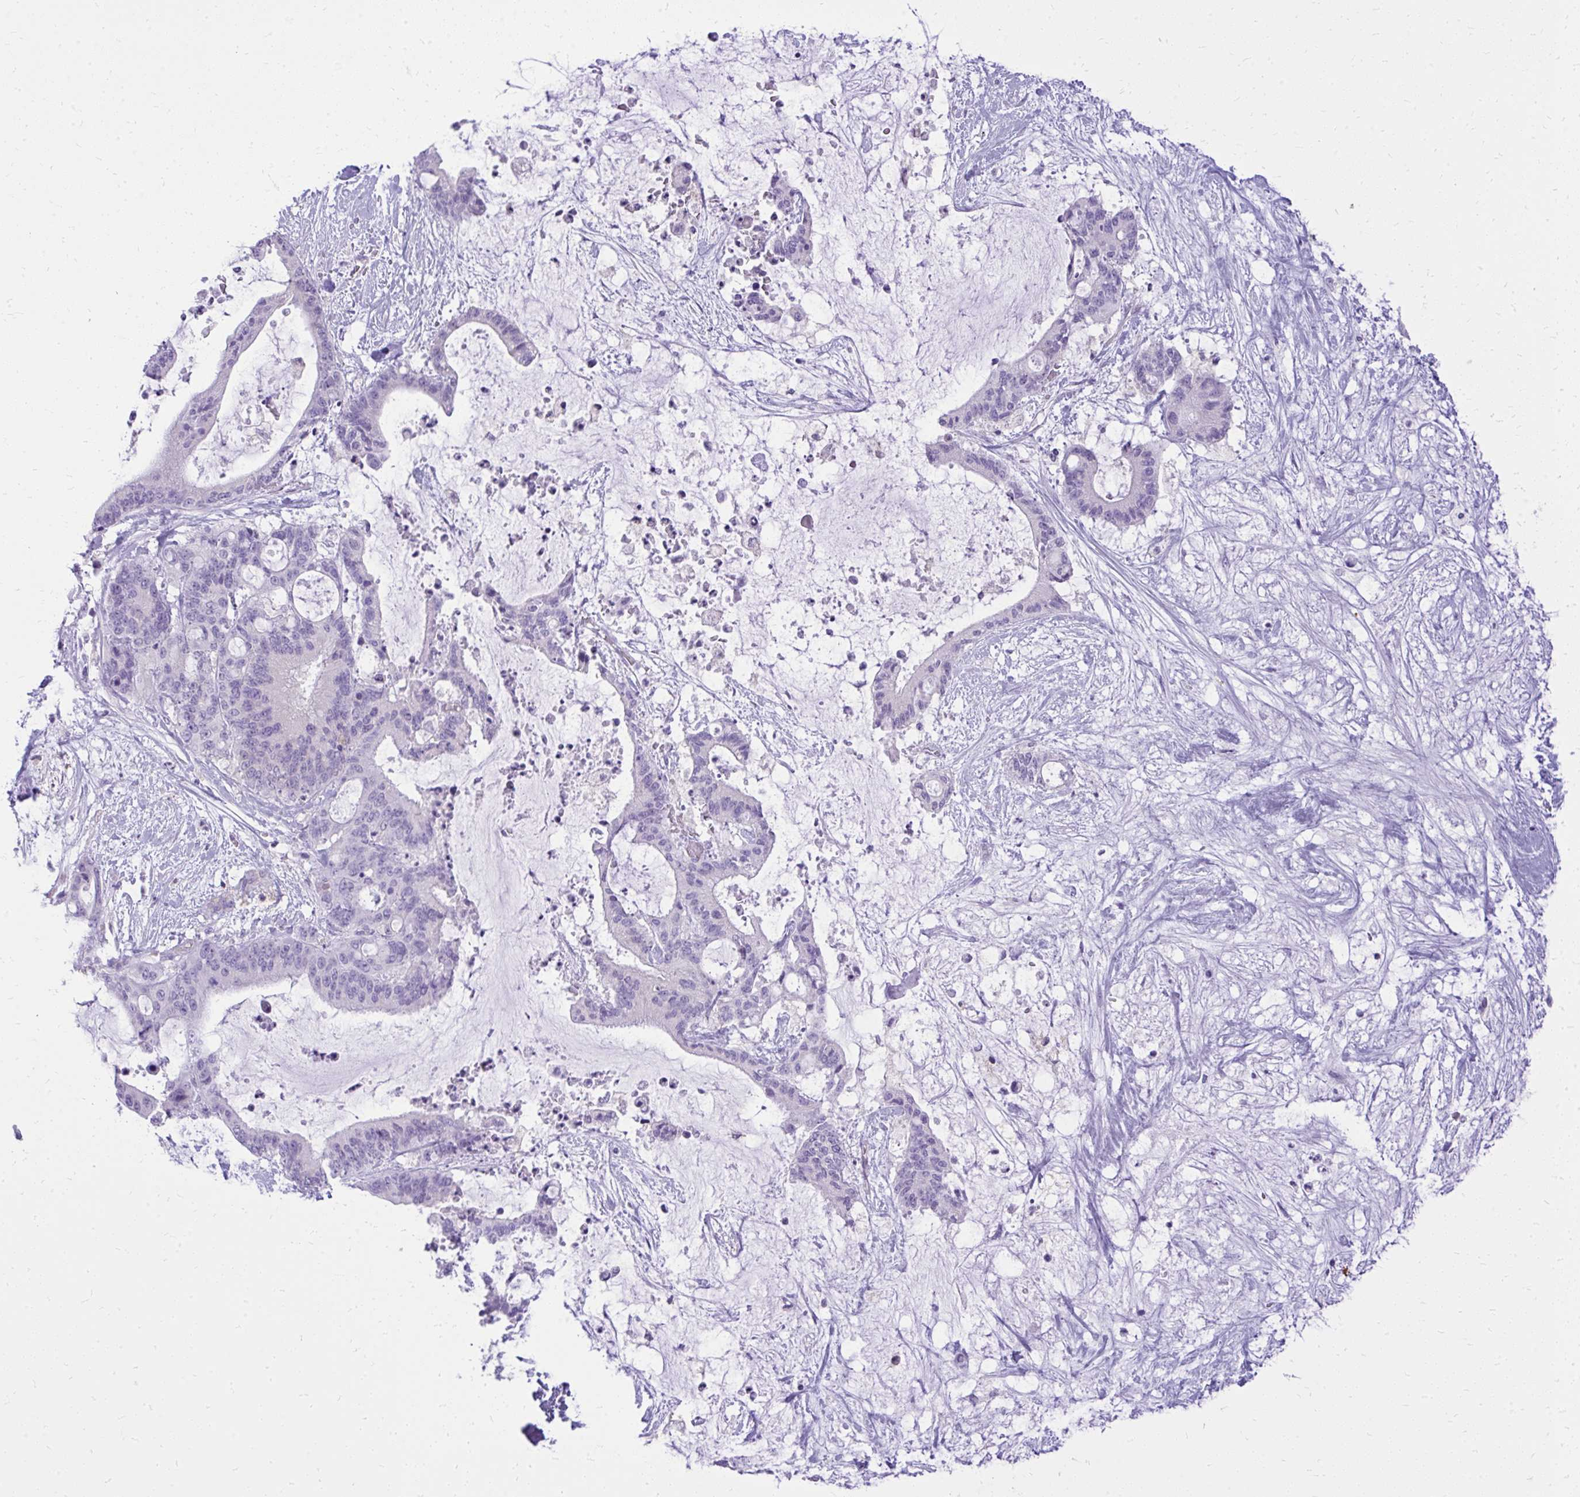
{"staining": {"intensity": "negative", "quantity": "none", "location": "none"}, "tissue": "liver cancer", "cell_type": "Tumor cells", "image_type": "cancer", "snomed": [{"axis": "morphology", "description": "Normal tissue, NOS"}, {"axis": "morphology", "description": "Cholangiocarcinoma"}, {"axis": "topography", "description": "Liver"}, {"axis": "topography", "description": "Peripheral nerve tissue"}], "caption": "Immunohistochemical staining of human cholangiocarcinoma (liver) demonstrates no significant positivity in tumor cells.", "gene": "GPRIN3", "patient": {"sex": "female", "age": 73}}